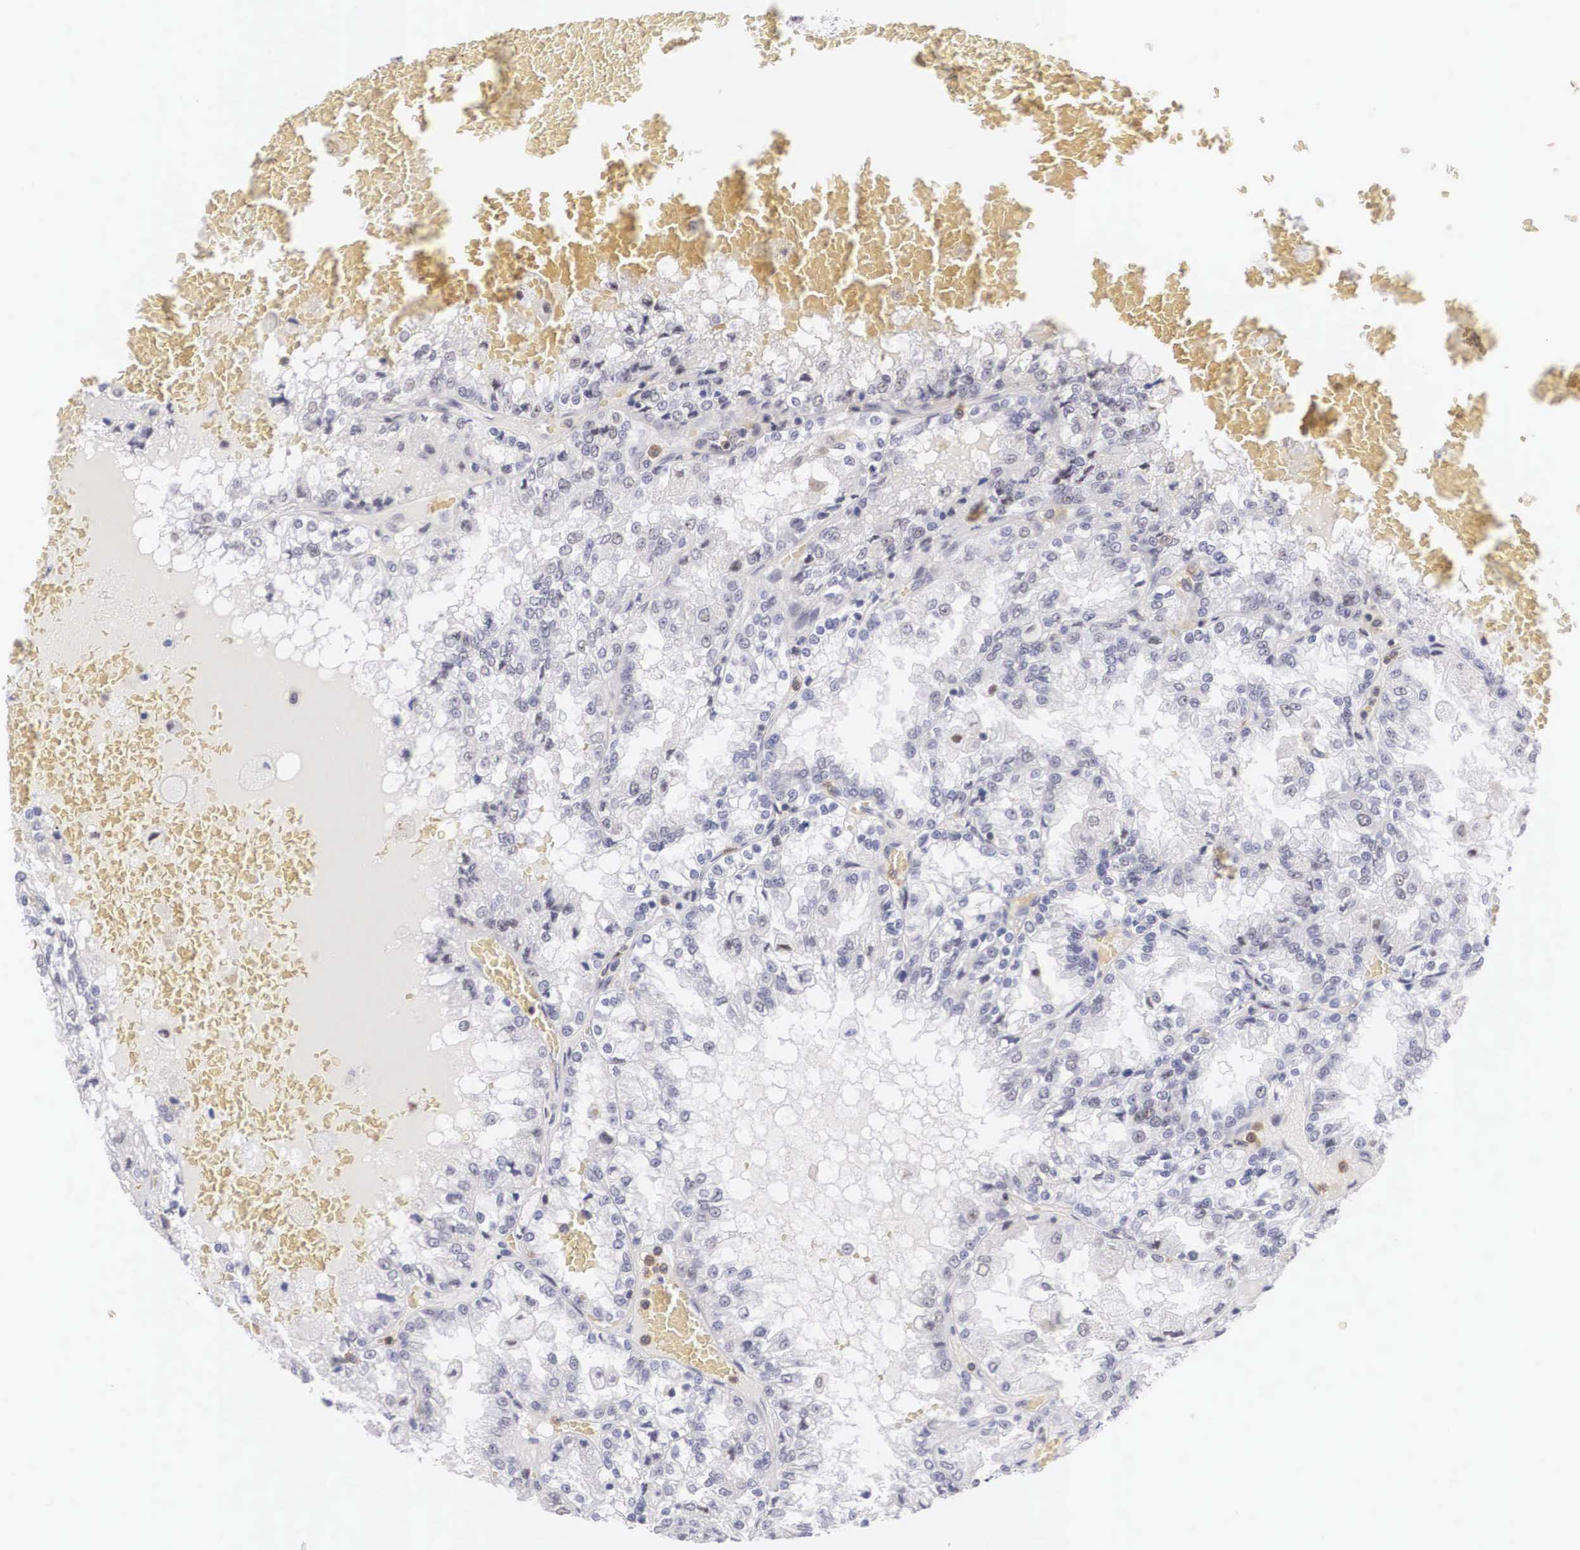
{"staining": {"intensity": "negative", "quantity": "none", "location": "none"}, "tissue": "renal cancer", "cell_type": "Tumor cells", "image_type": "cancer", "snomed": [{"axis": "morphology", "description": "Adenocarcinoma, NOS"}, {"axis": "topography", "description": "Kidney"}], "caption": "DAB (3,3'-diaminobenzidine) immunohistochemical staining of renal cancer (adenocarcinoma) displays no significant expression in tumor cells. (Stains: DAB (3,3'-diaminobenzidine) IHC with hematoxylin counter stain, Microscopy: brightfield microscopy at high magnification).", "gene": "FAM47A", "patient": {"sex": "female", "age": 56}}